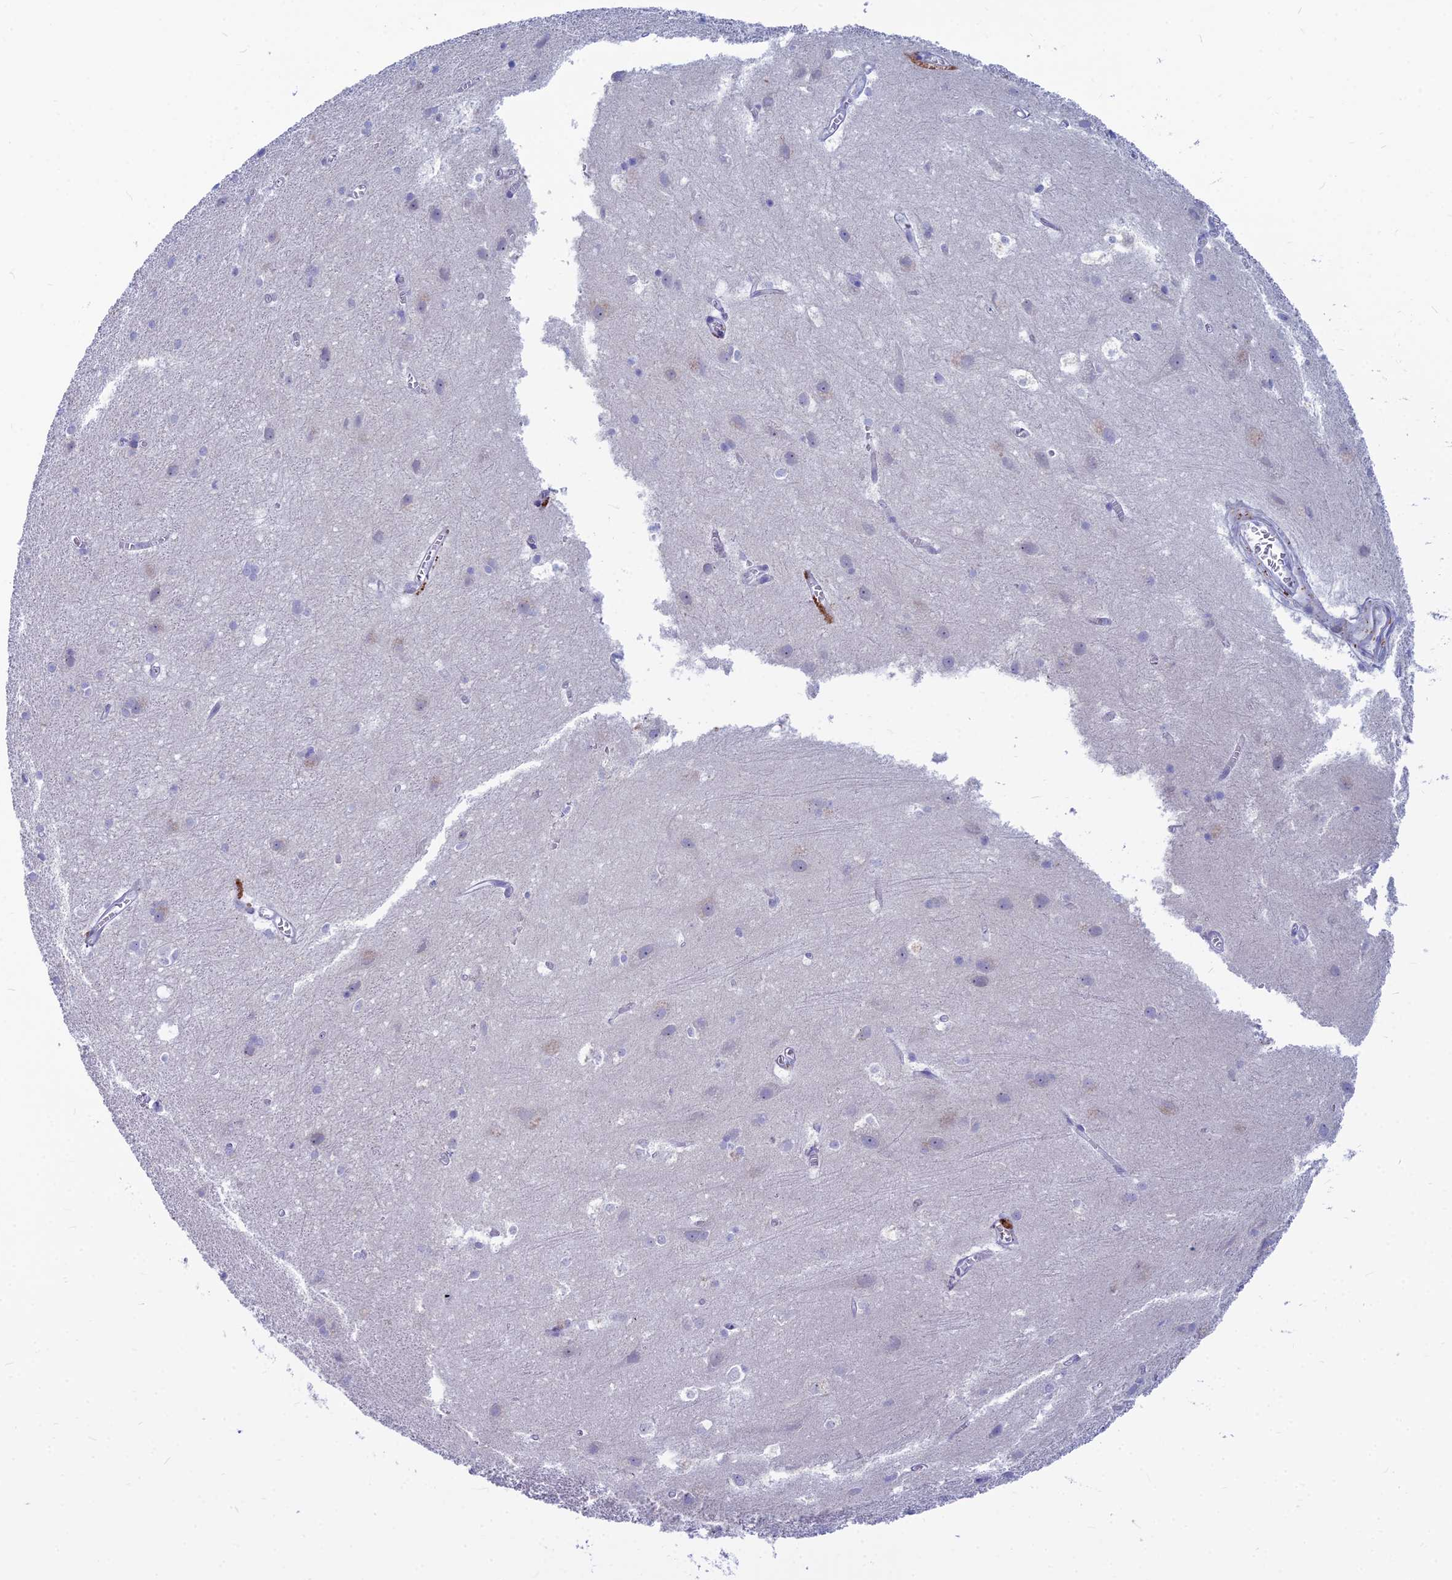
{"staining": {"intensity": "negative", "quantity": "none", "location": "none"}, "tissue": "cerebral cortex", "cell_type": "Endothelial cells", "image_type": "normal", "snomed": [{"axis": "morphology", "description": "Normal tissue, NOS"}, {"axis": "topography", "description": "Cerebral cortex"}], "caption": "Endothelial cells show no significant expression in normal cerebral cortex.", "gene": "ENSG00000285920", "patient": {"sex": "male", "age": 54}}